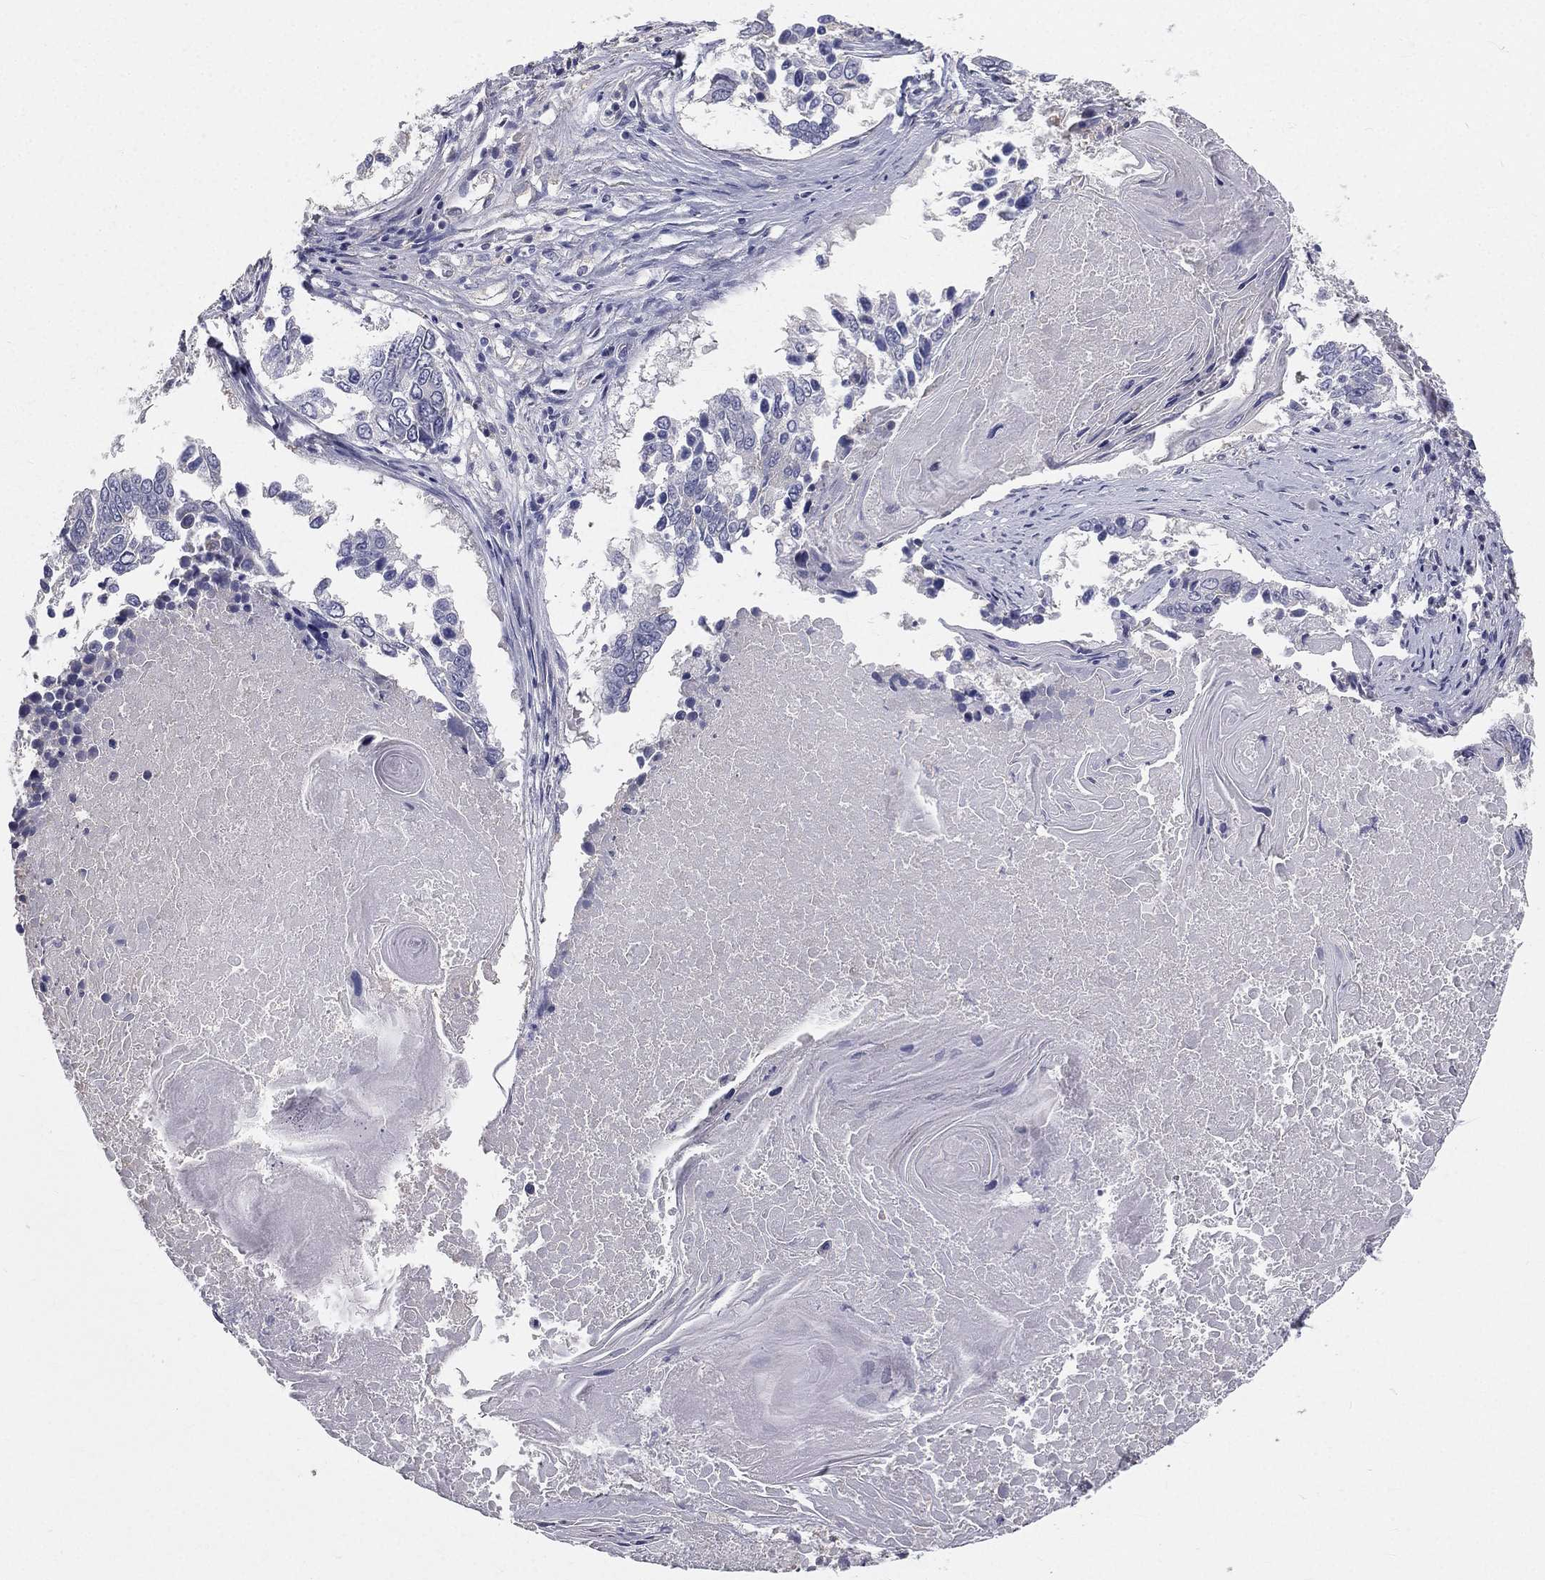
{"staining": {"intensity": "negative", "quantity": "none", "location": "none"}, "tissue": "lung cancer", "cell_type": "Tumor cells", "image_type": "cancer", "snomed": [{"axis": "morphology", "description": "Squamous cell carcinoma, NOS"}, {"axis": "topography", "description": "Lung"}], "caption": "Immunohistochemical staining of human lung cancer (squamous cell carcinoma) demonstrates no significant staining in tumor cells.", "gene": "MUC13", "patient": {"sex": "male", "age": 73}}